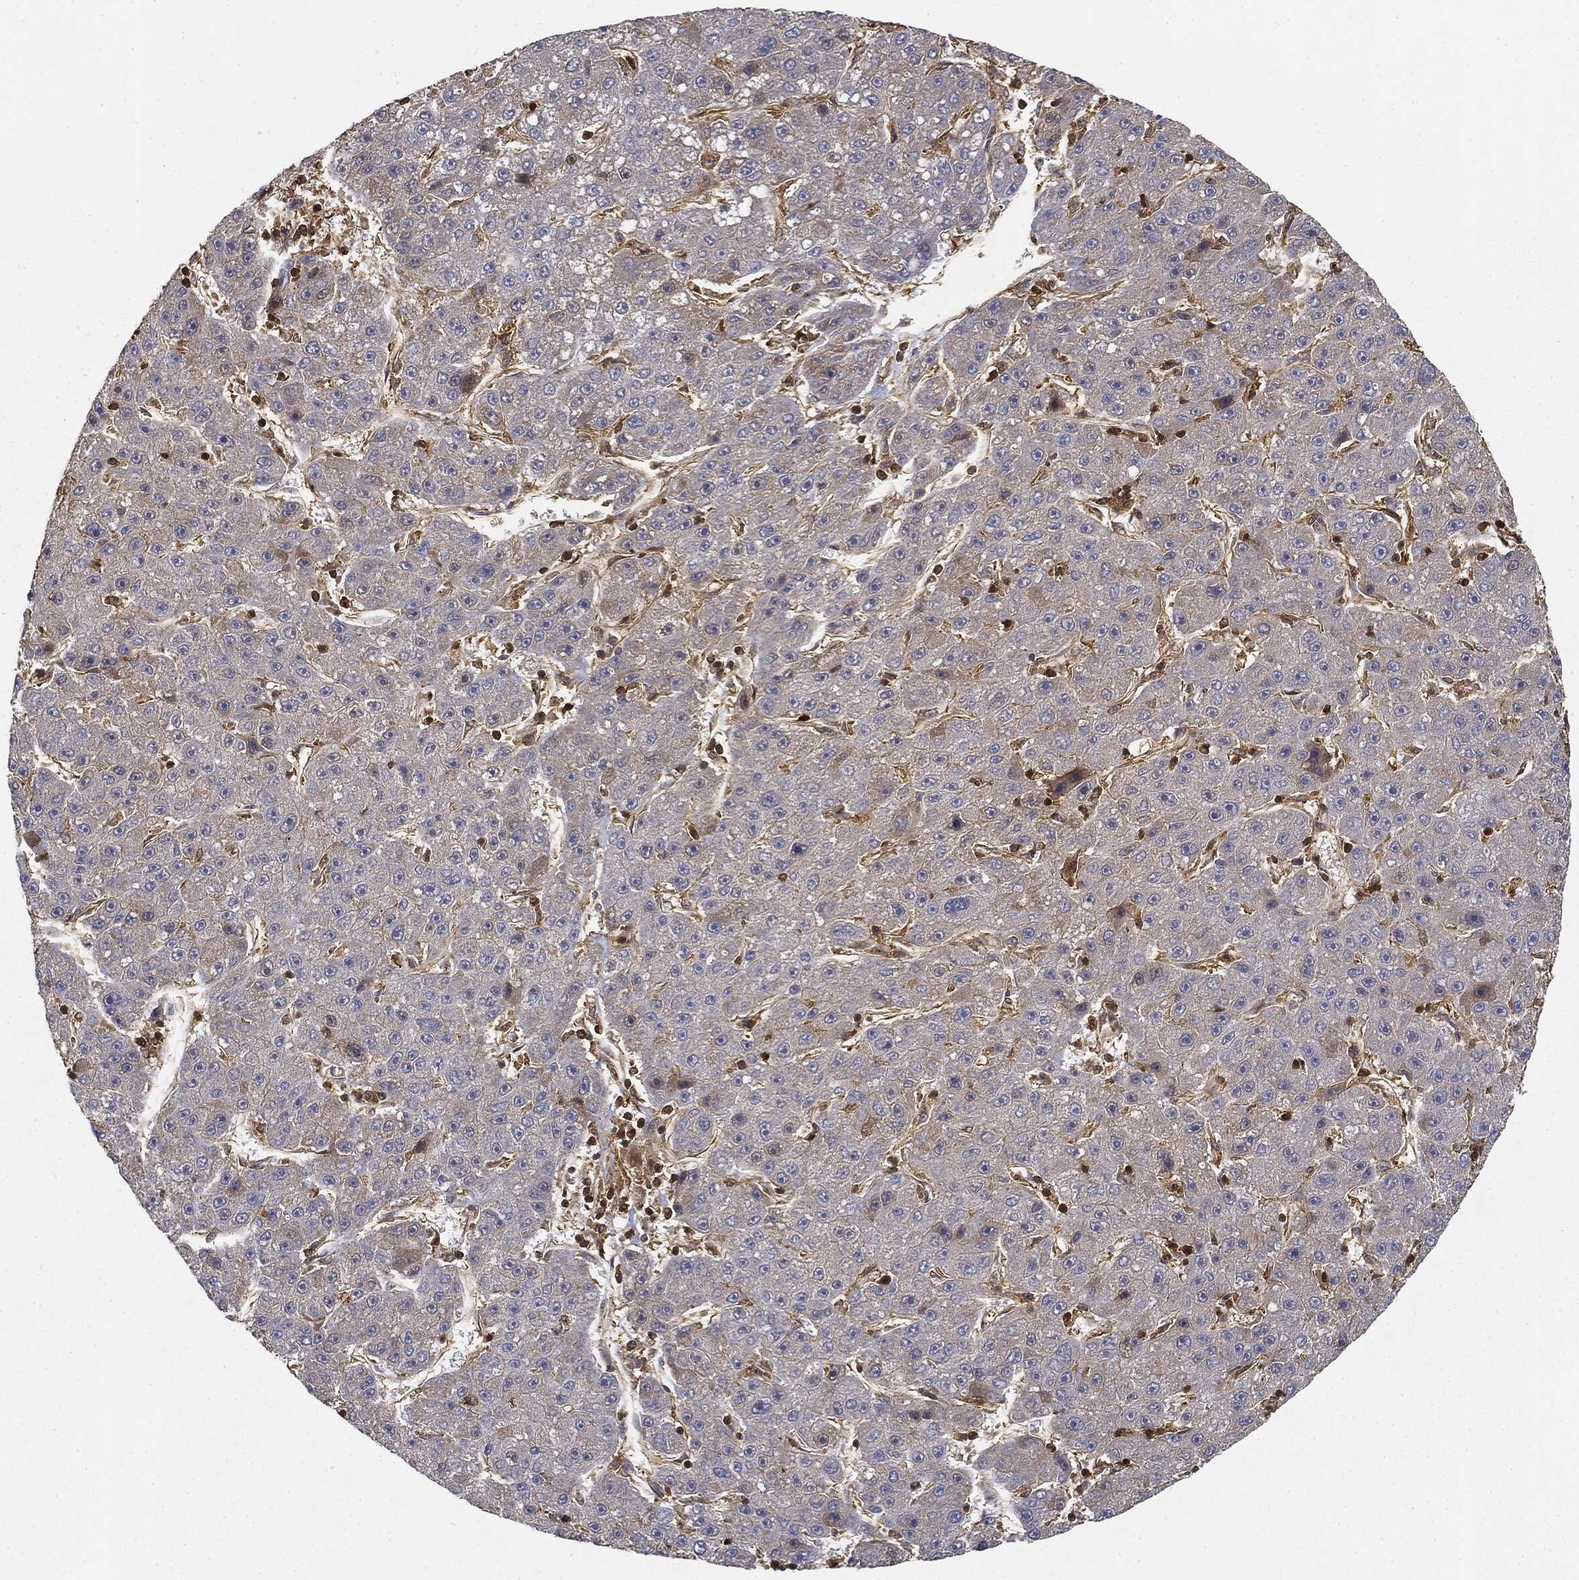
{"staining": {"intensity": "weak", "quantity": "<25%", "location": "cytoplasmic/membranous"}, "tissue": "liver cancer", "cell_type": "Tumor cells", "image_type": "cancer", "snomed": [{"axis": "morphology", "description": "Carcinoma, Hepatocellular, NOS"}, {"axis": "topography", "description": "Liver"}], "caption": "High magnification brightfield microscopy of hepatocellular carcinoma (liver) stained with DAB (3,3'-diaminobenzidine) (brown) and counterstained with hematoxylin (blue): tumor cells show no significant positivity.", "gene": "WDR1", "patient": {"sex": "male", "age": 67}}